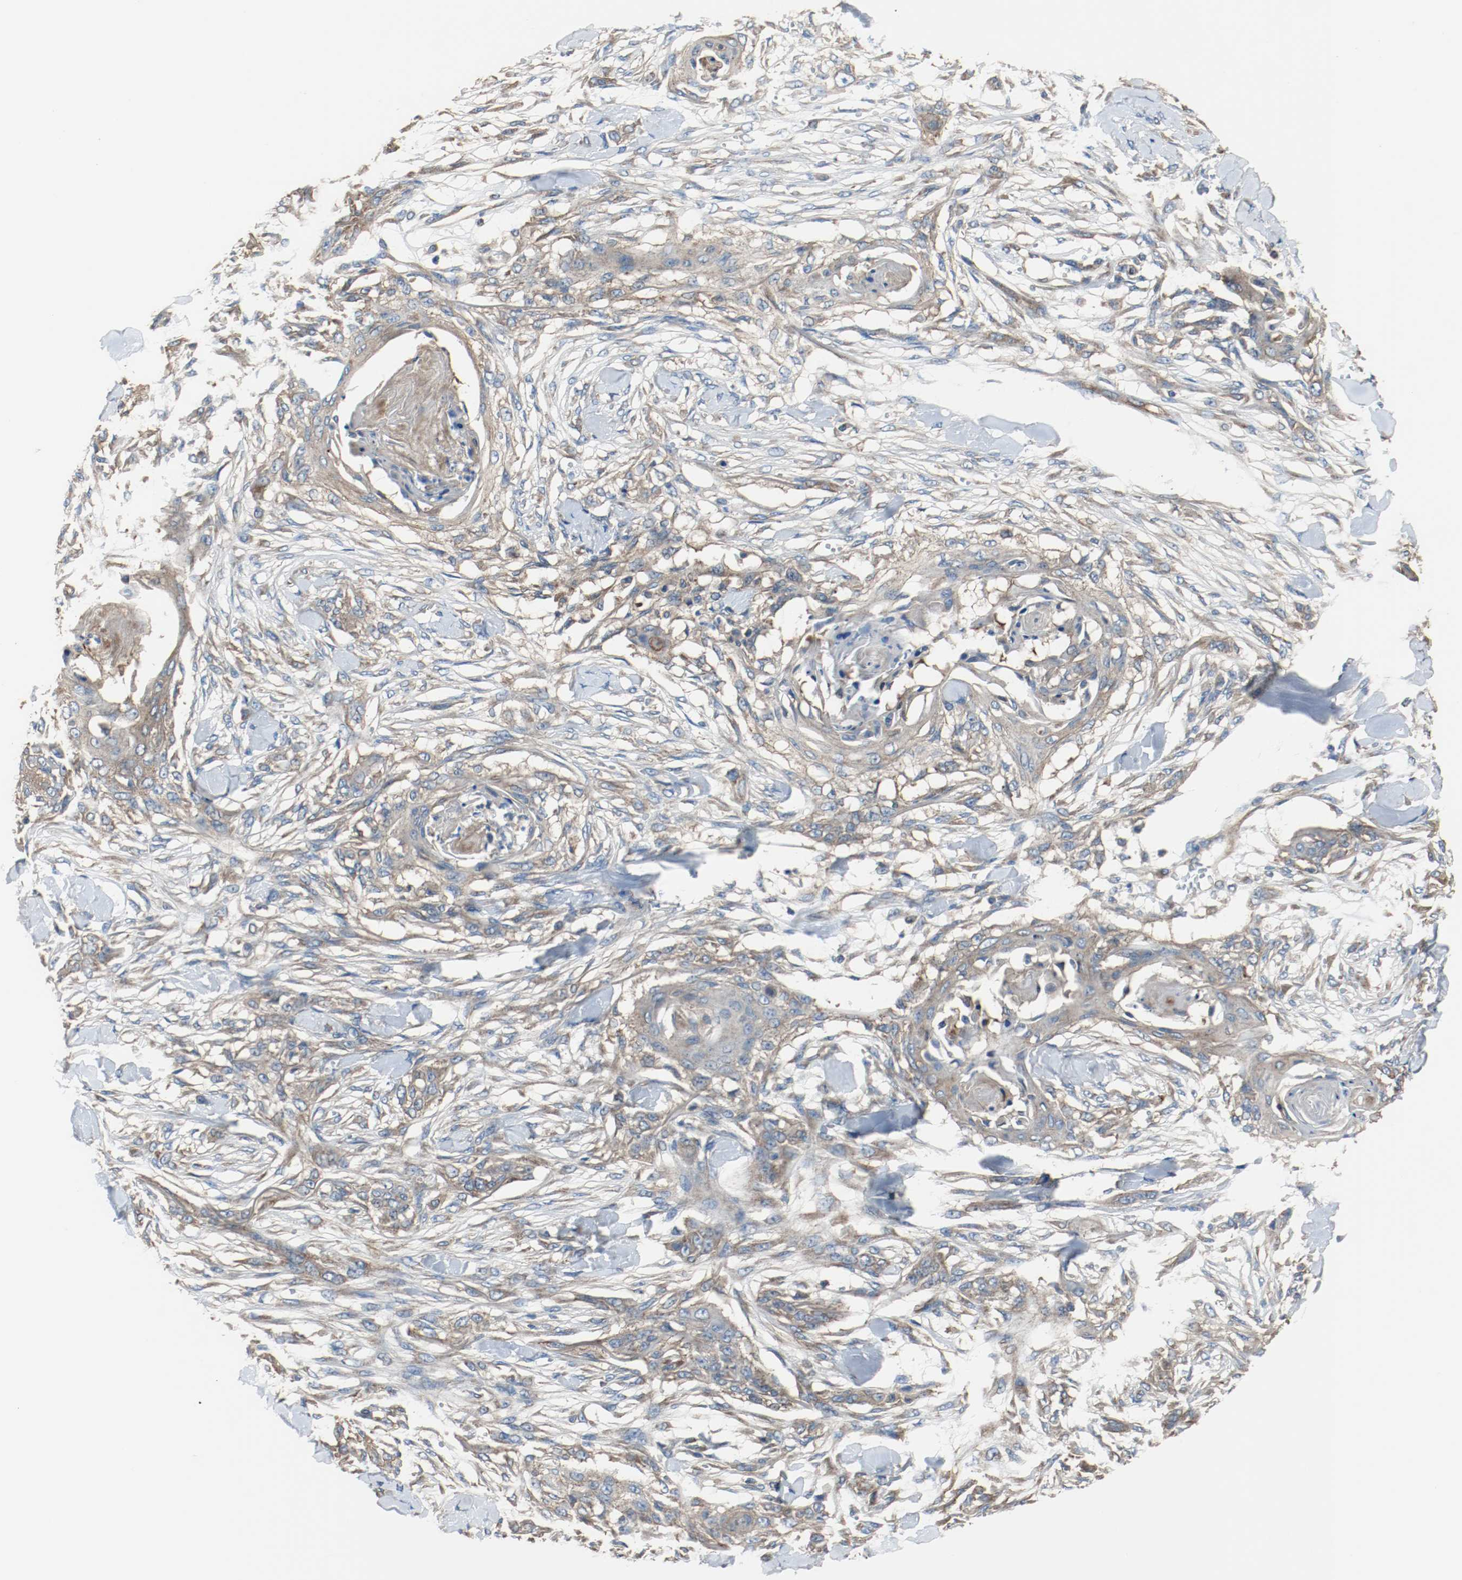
{"staining": {"intensity": "weak", "quantity": ">75%", "location": "cytoplasmic/membranous"}, "tissue": "skin cancer", "cell_type": "Tumor cells", "image_type": "cancer", "snomed": [{"axis": "morphology", "description": "Normal tissue, NOS"}, {"axis": "morphology", "description": "Squamous cell carcinoma, NOS"}, {"axis": "topography", "description": "Skin"}], "caption": "Protein staining by IHC demonstrates weak cytoplasmic/membranous expression in about >75% of tumor cells in skin cancer.", "gene": "TUBA3D", "patient": {"sex": "female", "age": 59}}